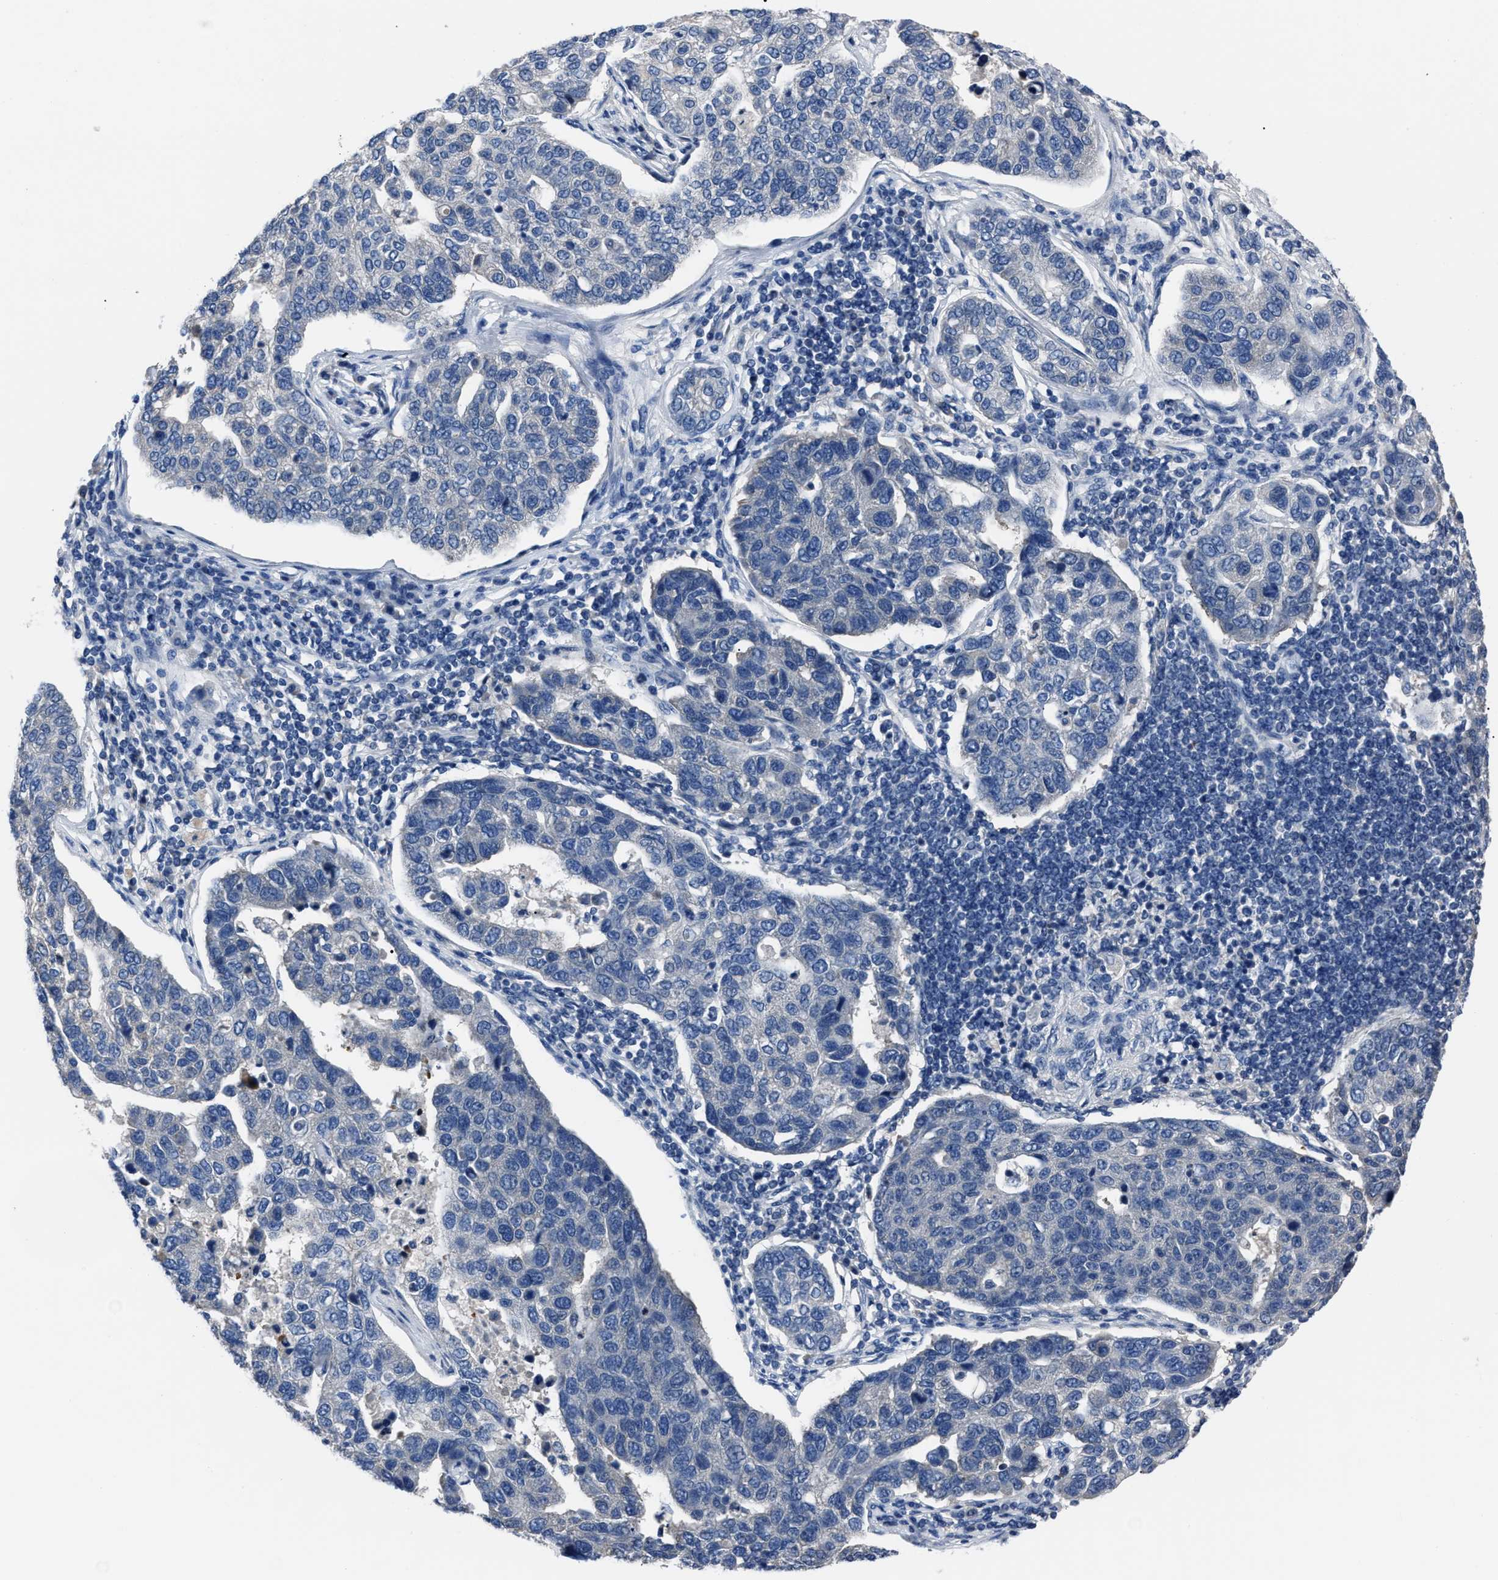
{"staining": {"intensity": "negative", "quantity": "none", "location": "none"}, "tissue": "pancreatic cancer", "cell_type": "Tumor cells", "image_type": "cancer", "snomed": [{"axis": "morphology", "description": "Adenocarcinoma, NOS"}, {"axis": "topography", "description": "Pancreas"}], "caption": "This is an immunohistochemistry (IHC) image of adenocarcinoma (pancreatic). There is no expression in tumor cells.", "gene": "LRWD1", "patient": {"sex": "female", "age": 61}}